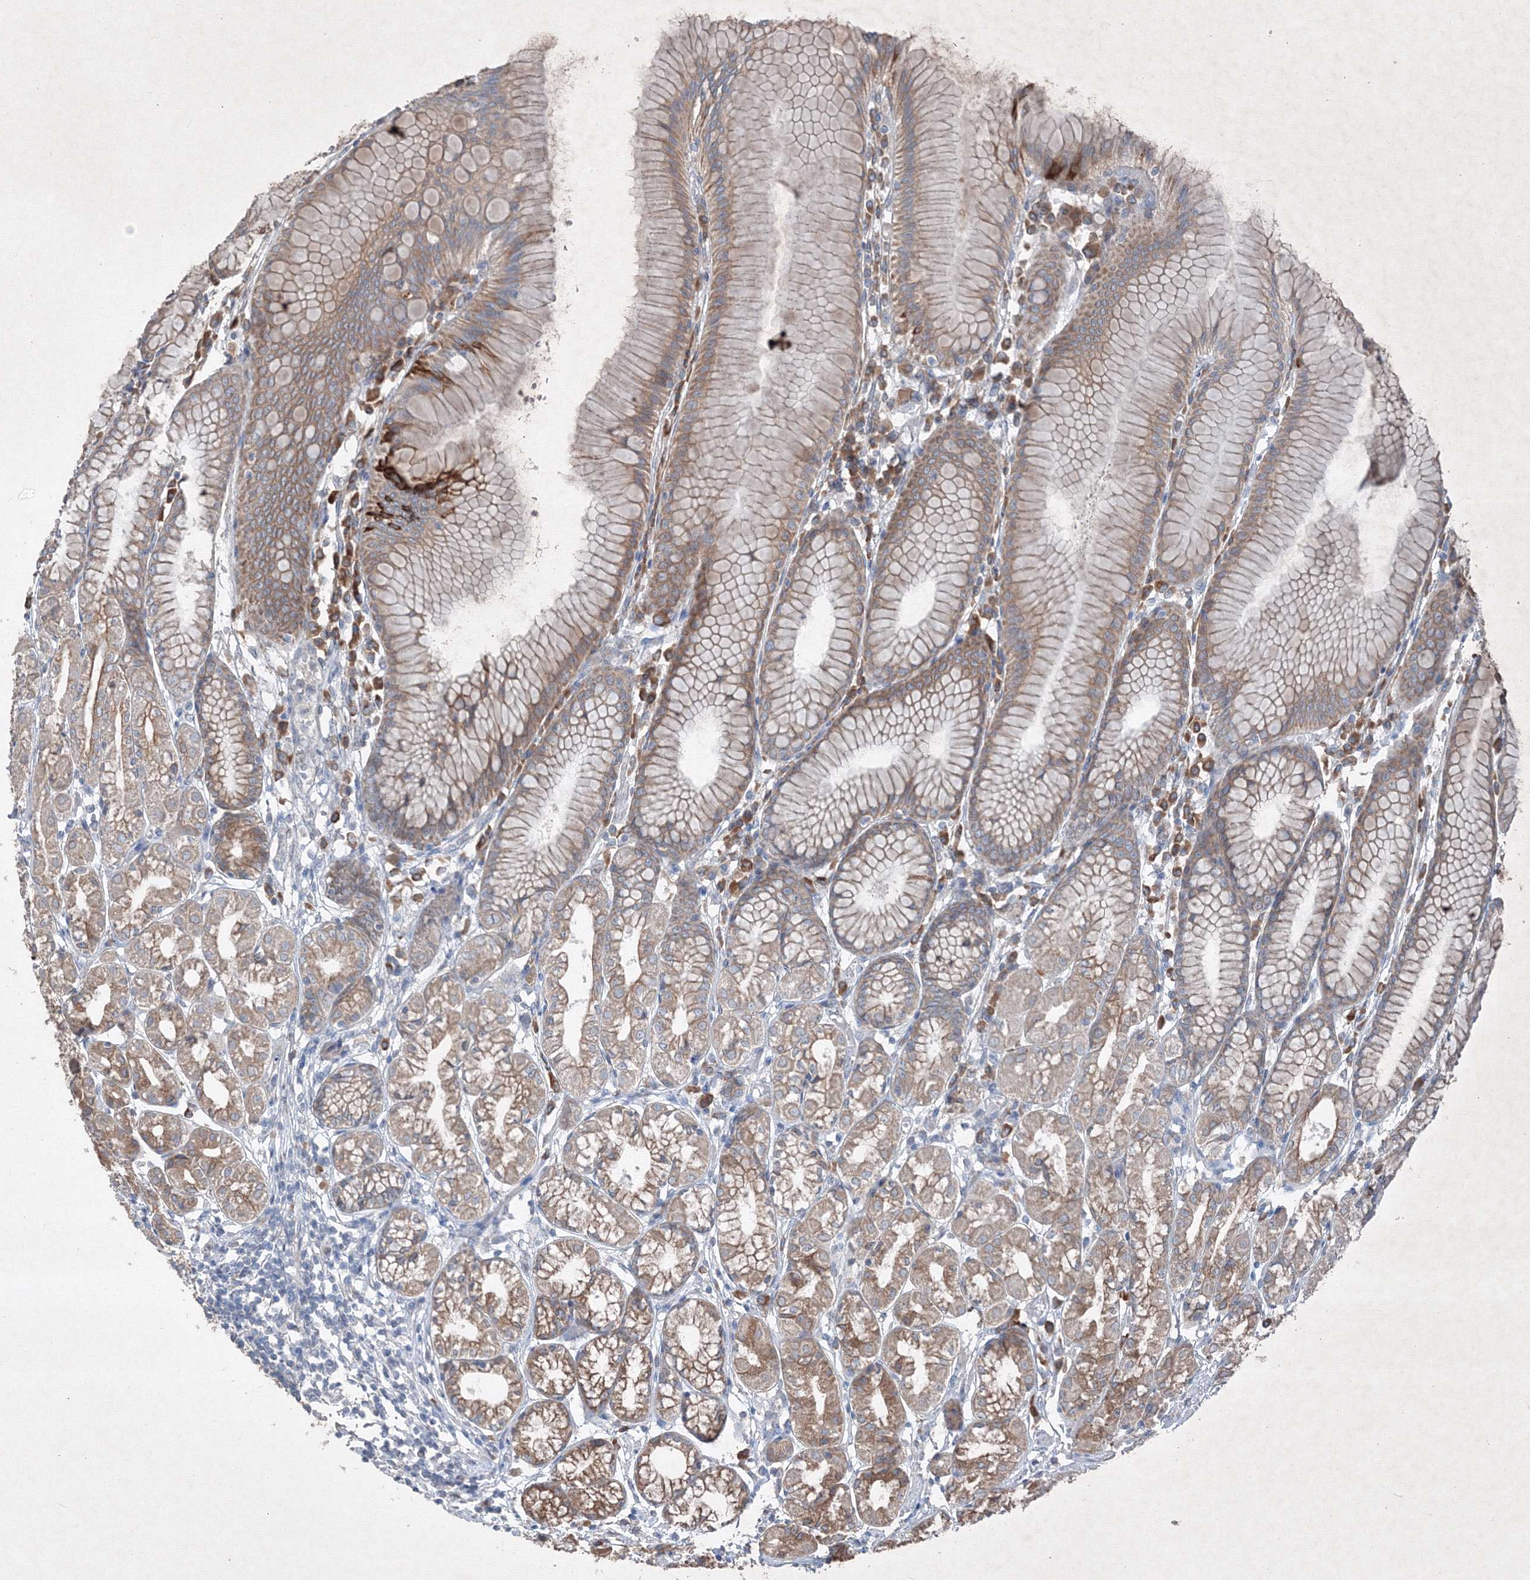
{"staining": {"intensity": "moderate", "quantity": ">75%", "location": "cytoplasmic/membranous"}, "tissue": "stomach", "cell_type": "Glandular cells", "image_type": "normal", "snomed": [{"axis": "morphology", "description": "Normal tissue, NOS"}, {"axis": "topography", "description": "Stomach"}], "caption": "Stomach stained with immunohistochemistry shows moderate cytoplasmic/membranous expression in approximately >75% of glandular cells.", "gene": "IFNAR1", "patient": {"sex": "female", "age": 57}}